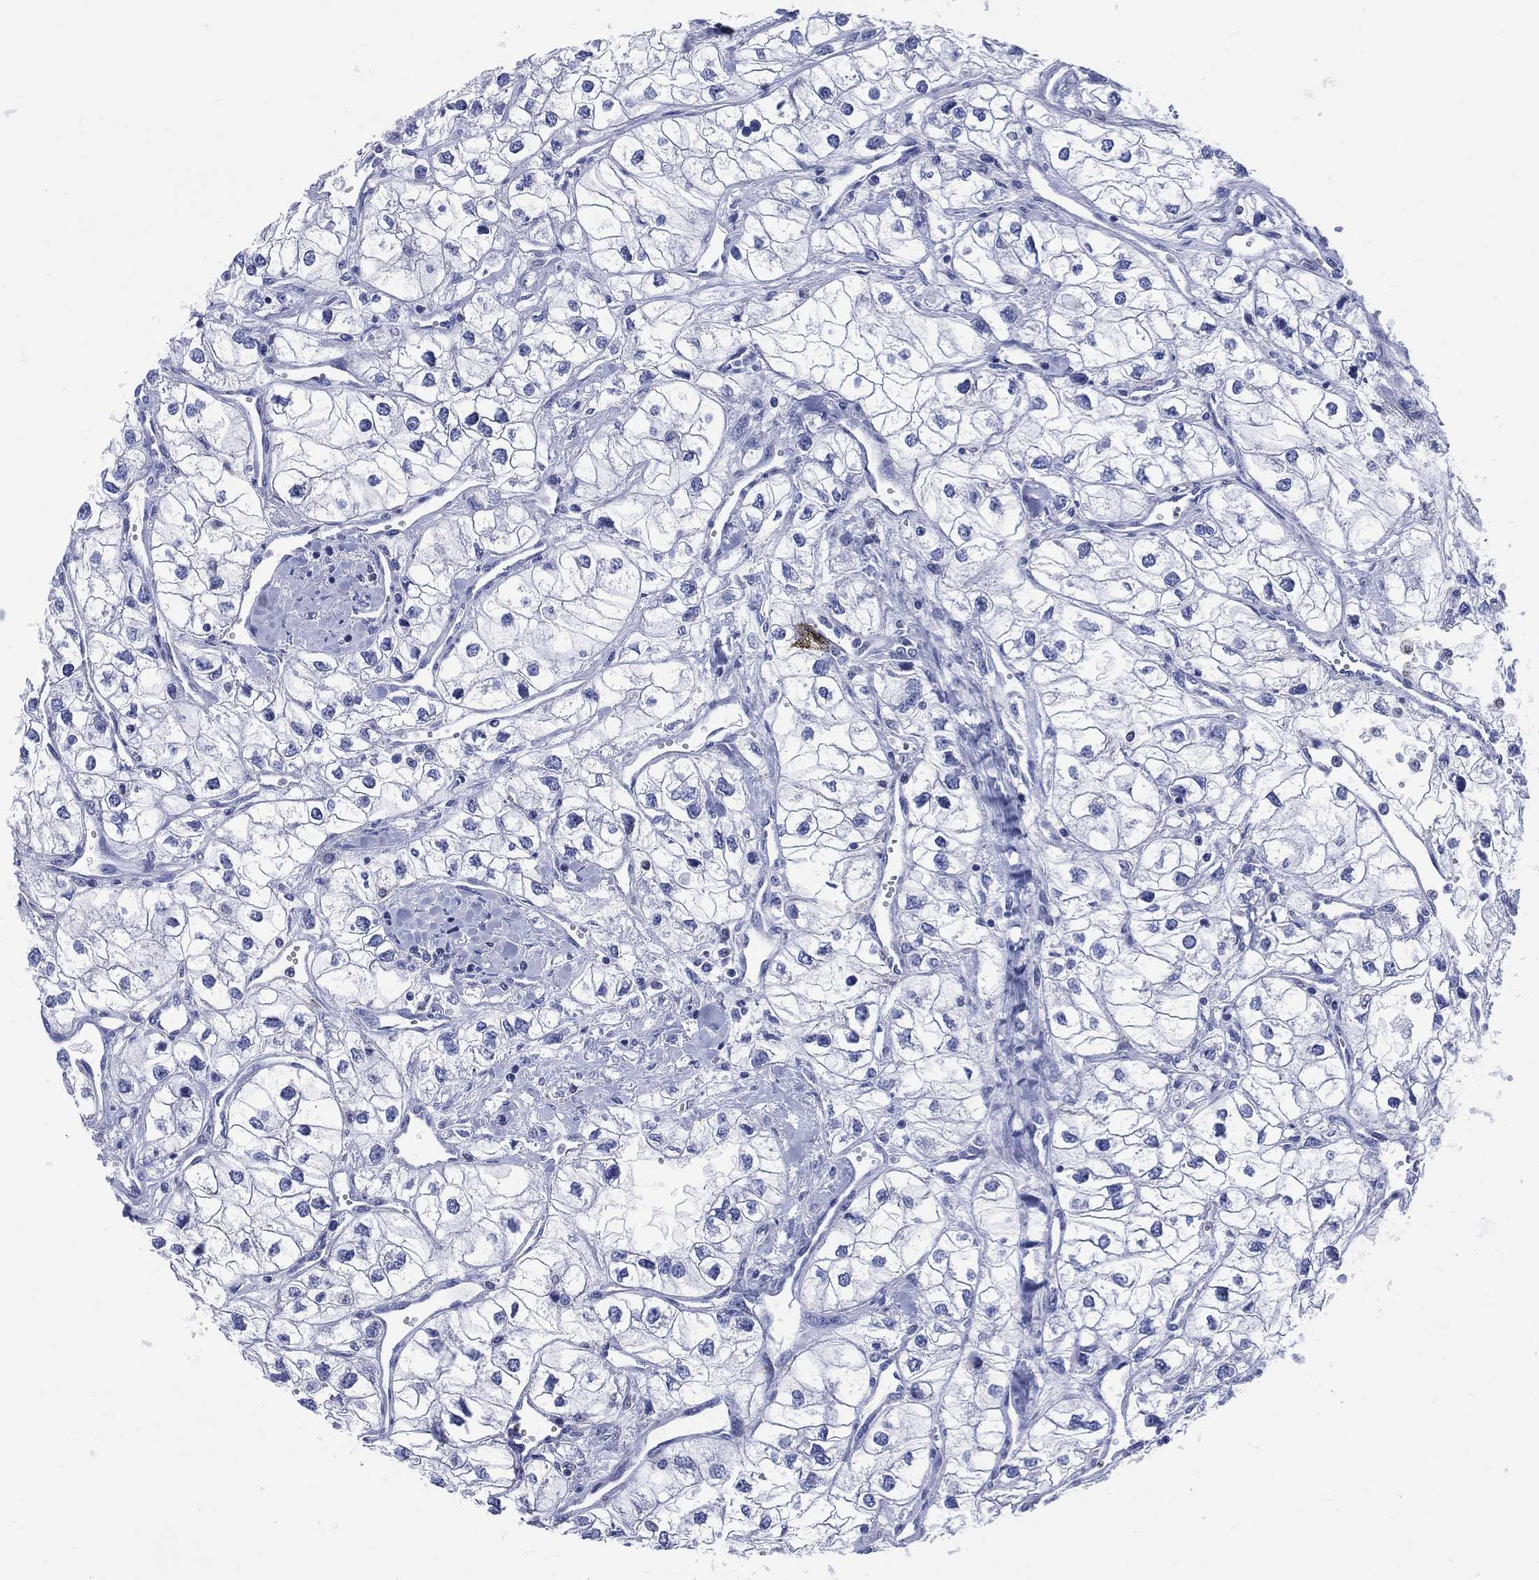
{"staining": {"intensity": "negative", "quantity": "none", "location": "none"}, "tissue": "renal cancer", "cell_type": "Tumor cells", "image_type": "cancer", "snomed": [{"axis": "morphology", "description": "Adenocarcinoma, NOS"}, {"axis": "topography", "description": "Kidney"}], "caption": "An image of renal cancer (adenocarcinoma) stained for a protein displays no brown staining in tumor cells.", "gene": "DDI1", "patient": {"sex": "male", "age": 59}}